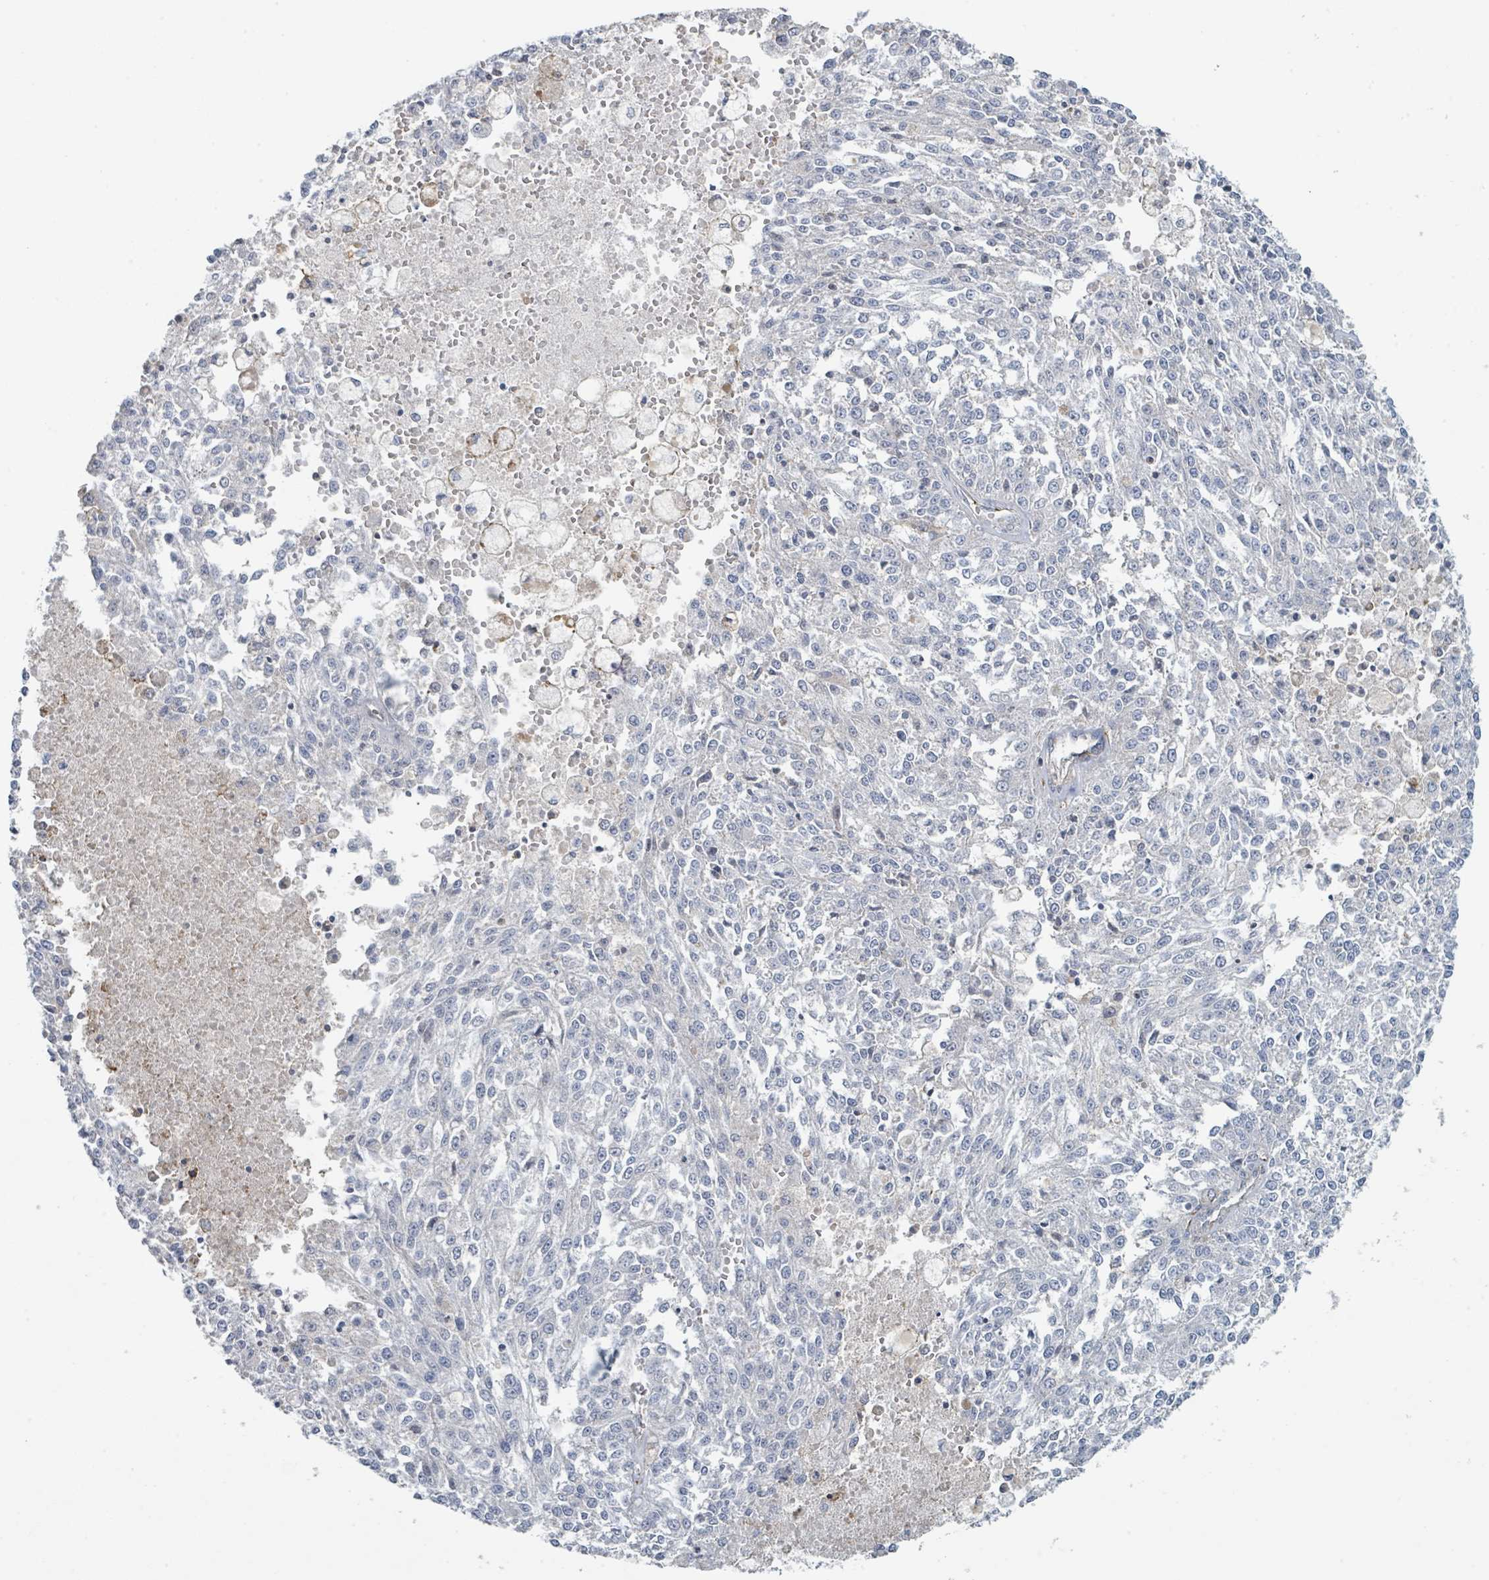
{"staining": {"intensity": "negative", "quantity": "none", "location": "none"}, "tissue": "melanoma", "cell_type": "Tumor cells", "image_type": "cancer", "snomed": [{"axis": "morphology", "description": "Malignant melanoma, NOS"}, {"axis": "topography", "description": "Skin"}], "caption": "Immunohistochemistry photomicrograph of human melanoma stained for a protein (brown), which shows no positivity in tumor cells.", "gene": "LRRC42", "patient": {"sex": "female", "age": 64}}